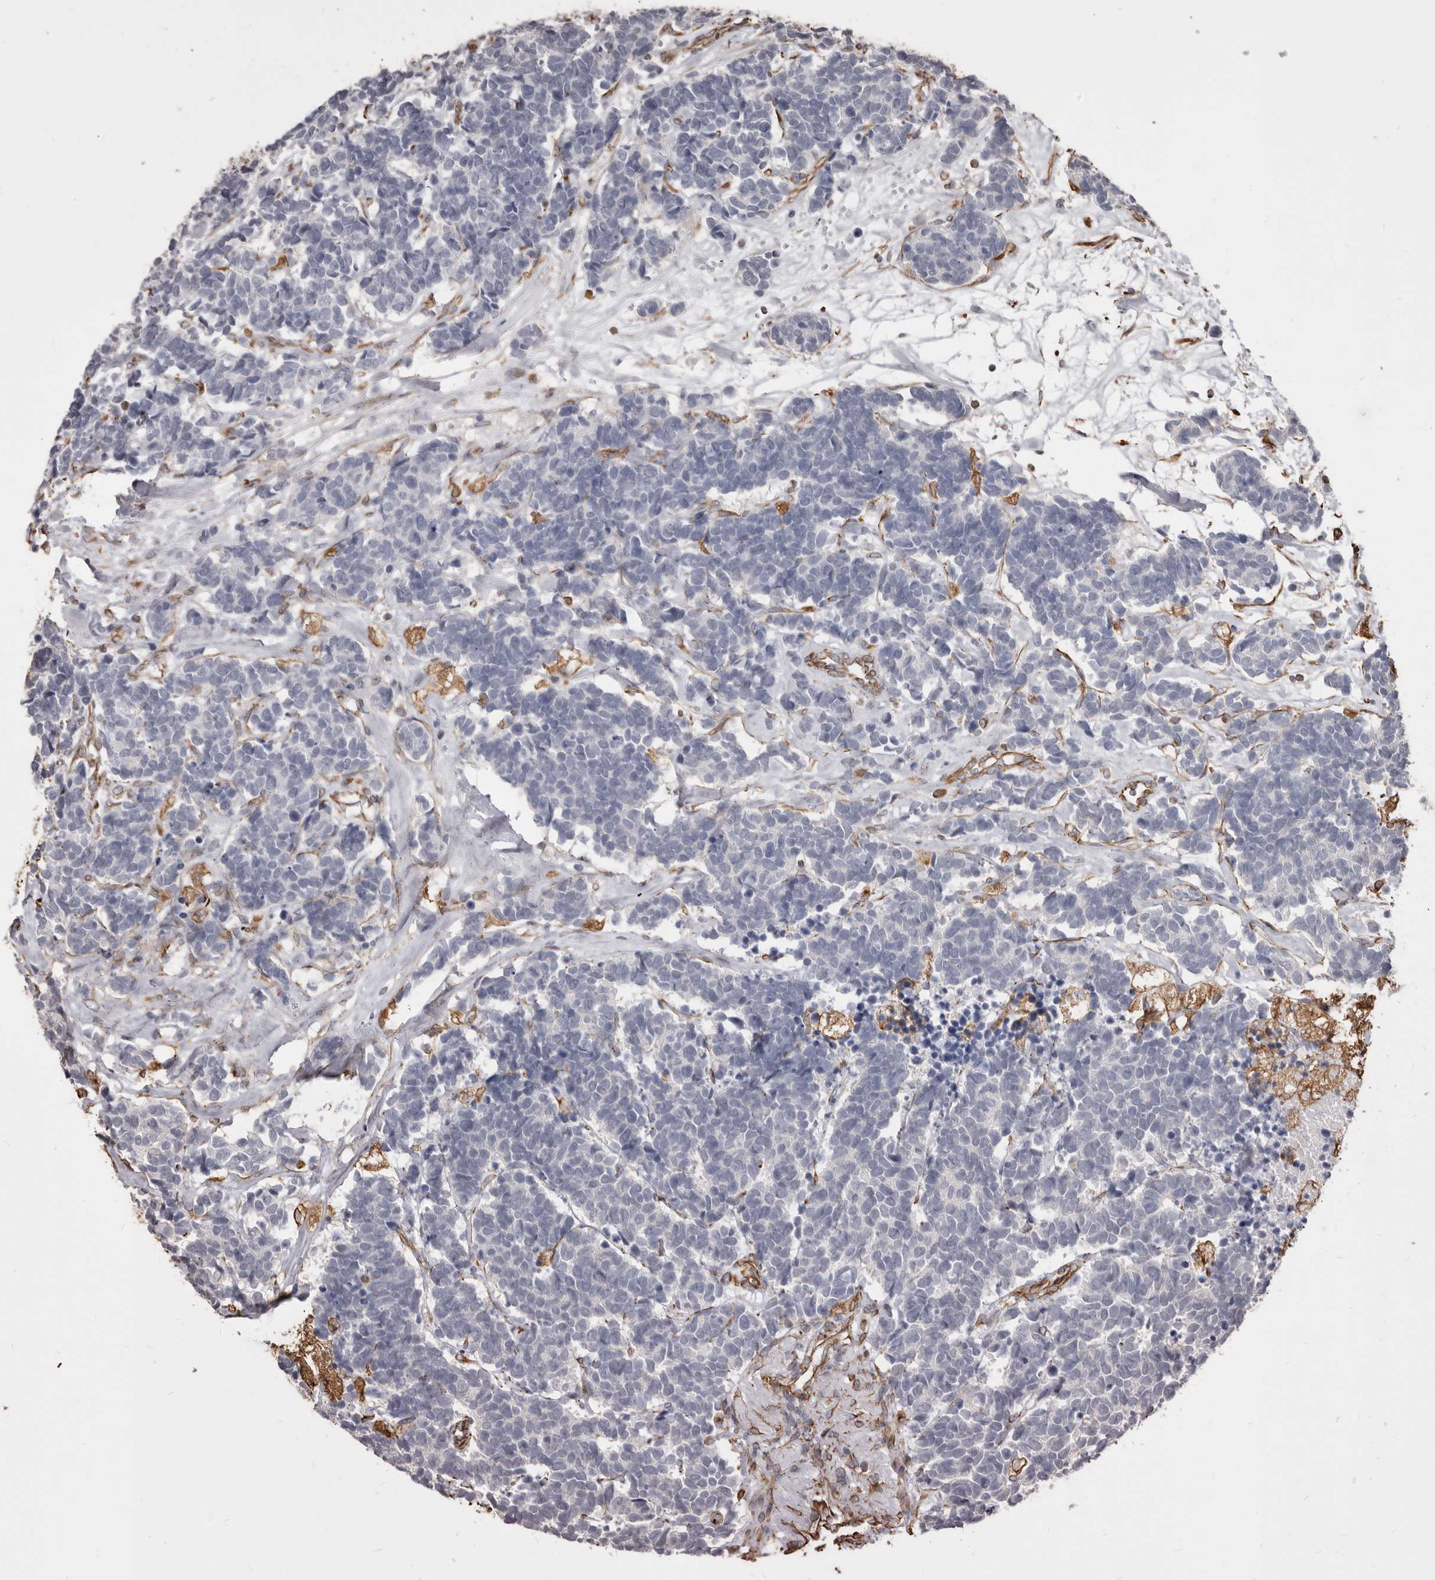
{"staining": {"intensity": "negative", "quantity": "none", "location": "none"}, "tissue": "carcinoid", "cell_type": "Tumor cells", "image_type": "cancer", "snomed": [{"axis": "morphology", "description": "Carcinoma, NOS"}, {"axis": "morphology", "description": "Carcinoid, malignant, NOS"}, {"axis": "topography", "description": "Urinary bladder"}], "caption": "The image demonstrates no significant positivity in tumor cells of carcinoid.", "gene": "MTURN", "patient": {"sex": "male", "age": 57}}